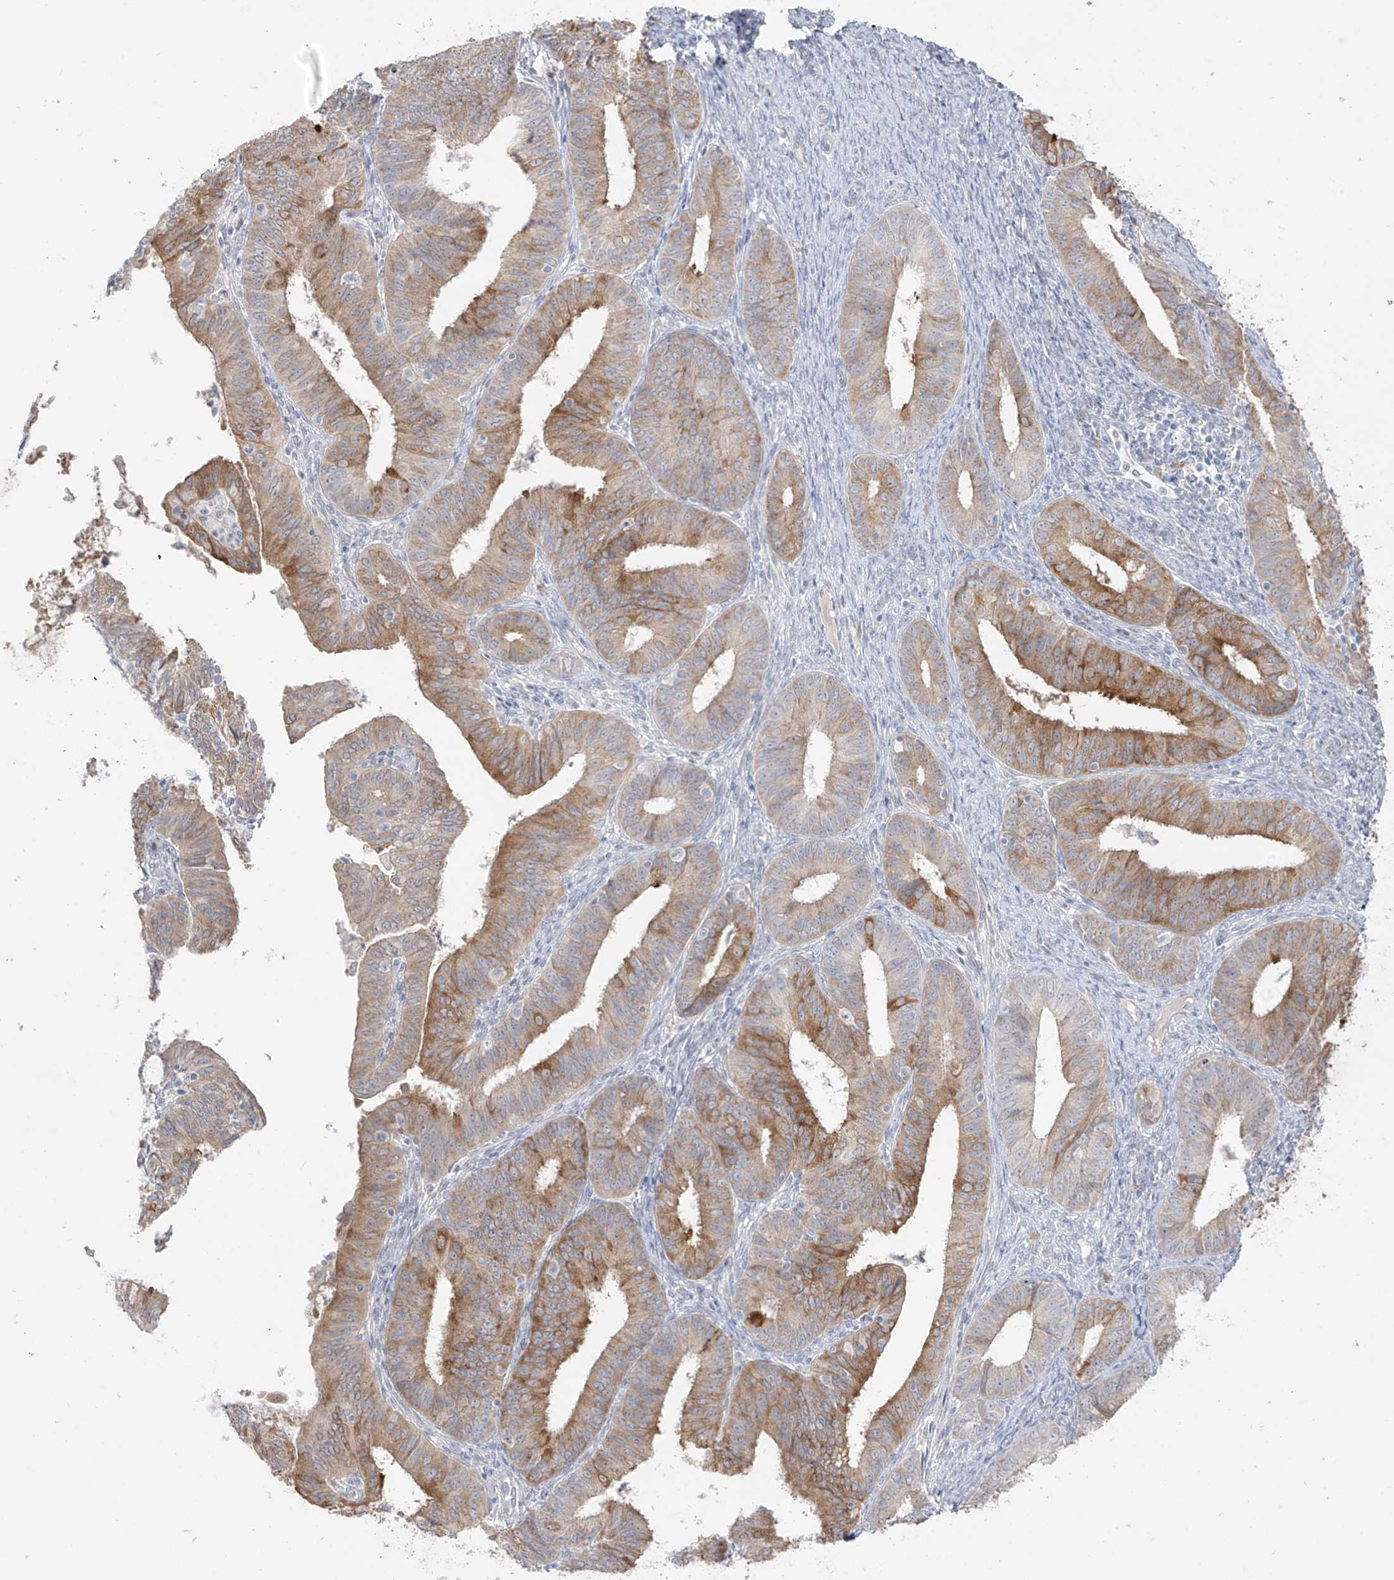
{"staining": {"intensity": "moderate", "quantity": "25%-75%", "location": "cytoplasmic/membranous"}, "tissue": "endometrial cancer", "cell_type": "Tumor cells", "image_type": "cancer", "snomed": [{"axis": "morphology", "description": "Adenocarcinoma, NOS"}, {"axis": "topography", "description": "Endometrium"}], "caption": "High-power microscopy captured an immunohistochemistry photomicrograph of endometrial adenocarcinoma, revealing moderate cytoplasmic/membranous positivity in about 25%-75% of tumor cells.", "gene": "DCDC2", "patient": {"sex": "female", "age": 51}}